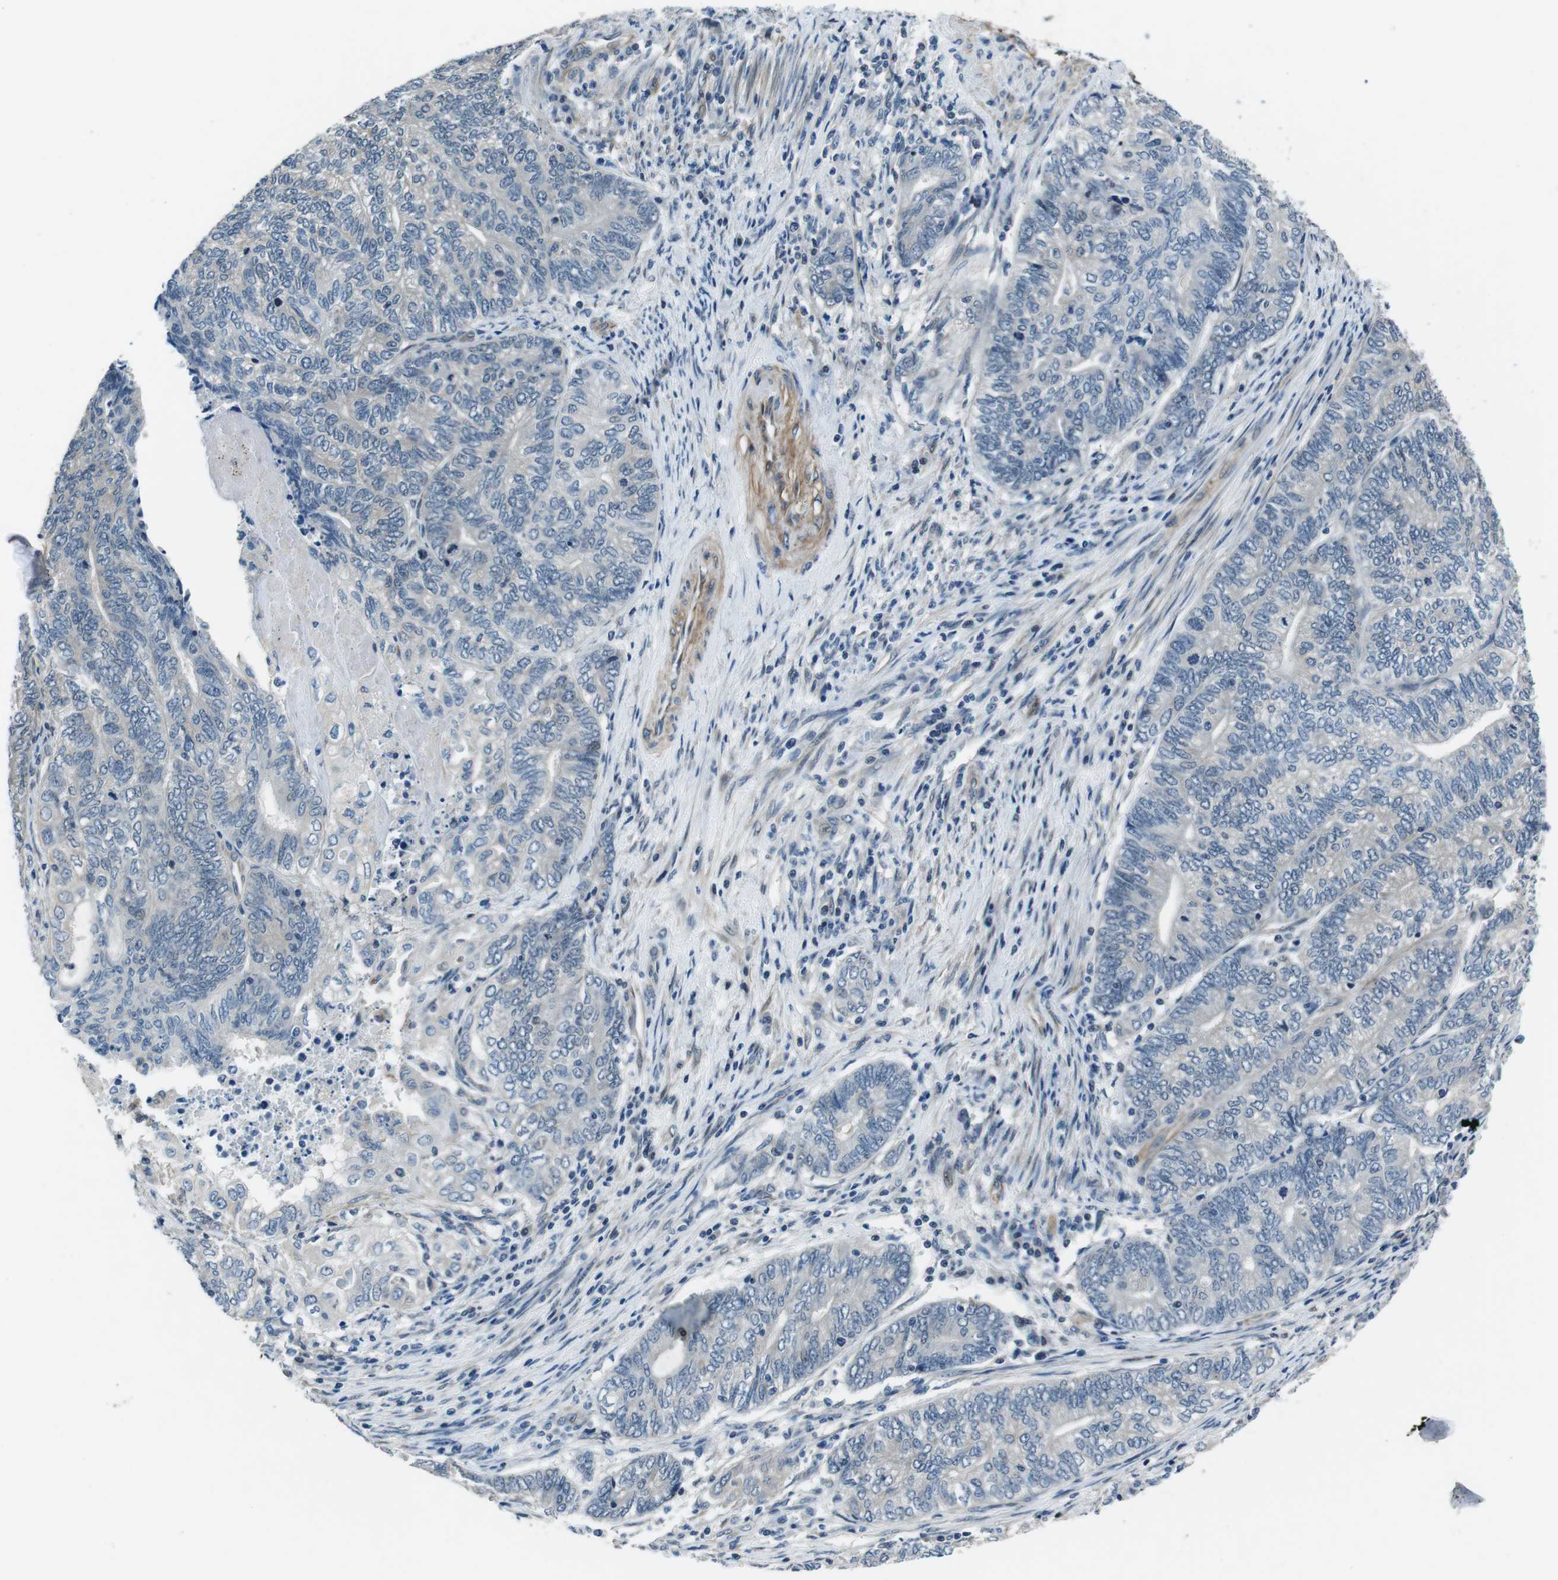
{"staining": {"intensity": "negative", "quantity": "none", "location": "none"}, "tissue": "endometrial cancer", "cell_type": "Tumor cells", "image_type": "cancer", "snomed": [{"axis": "morphology", "description": "Adenocarcinoma, NOS"}, {"axis": "topography", "description": "Uterus"}, {"axis": "topography", "description": "Endometrium"}], "caption": "This photomicrograph is of endometrial adenocarcinoma stained with immunohistochemistry (IHC) to label a protein in brown with the nuclei are counter-stained blue. There is no staining in tumor cells.", "gene": "LRRC49", "patient": {"sex": "female", "age": 70}}